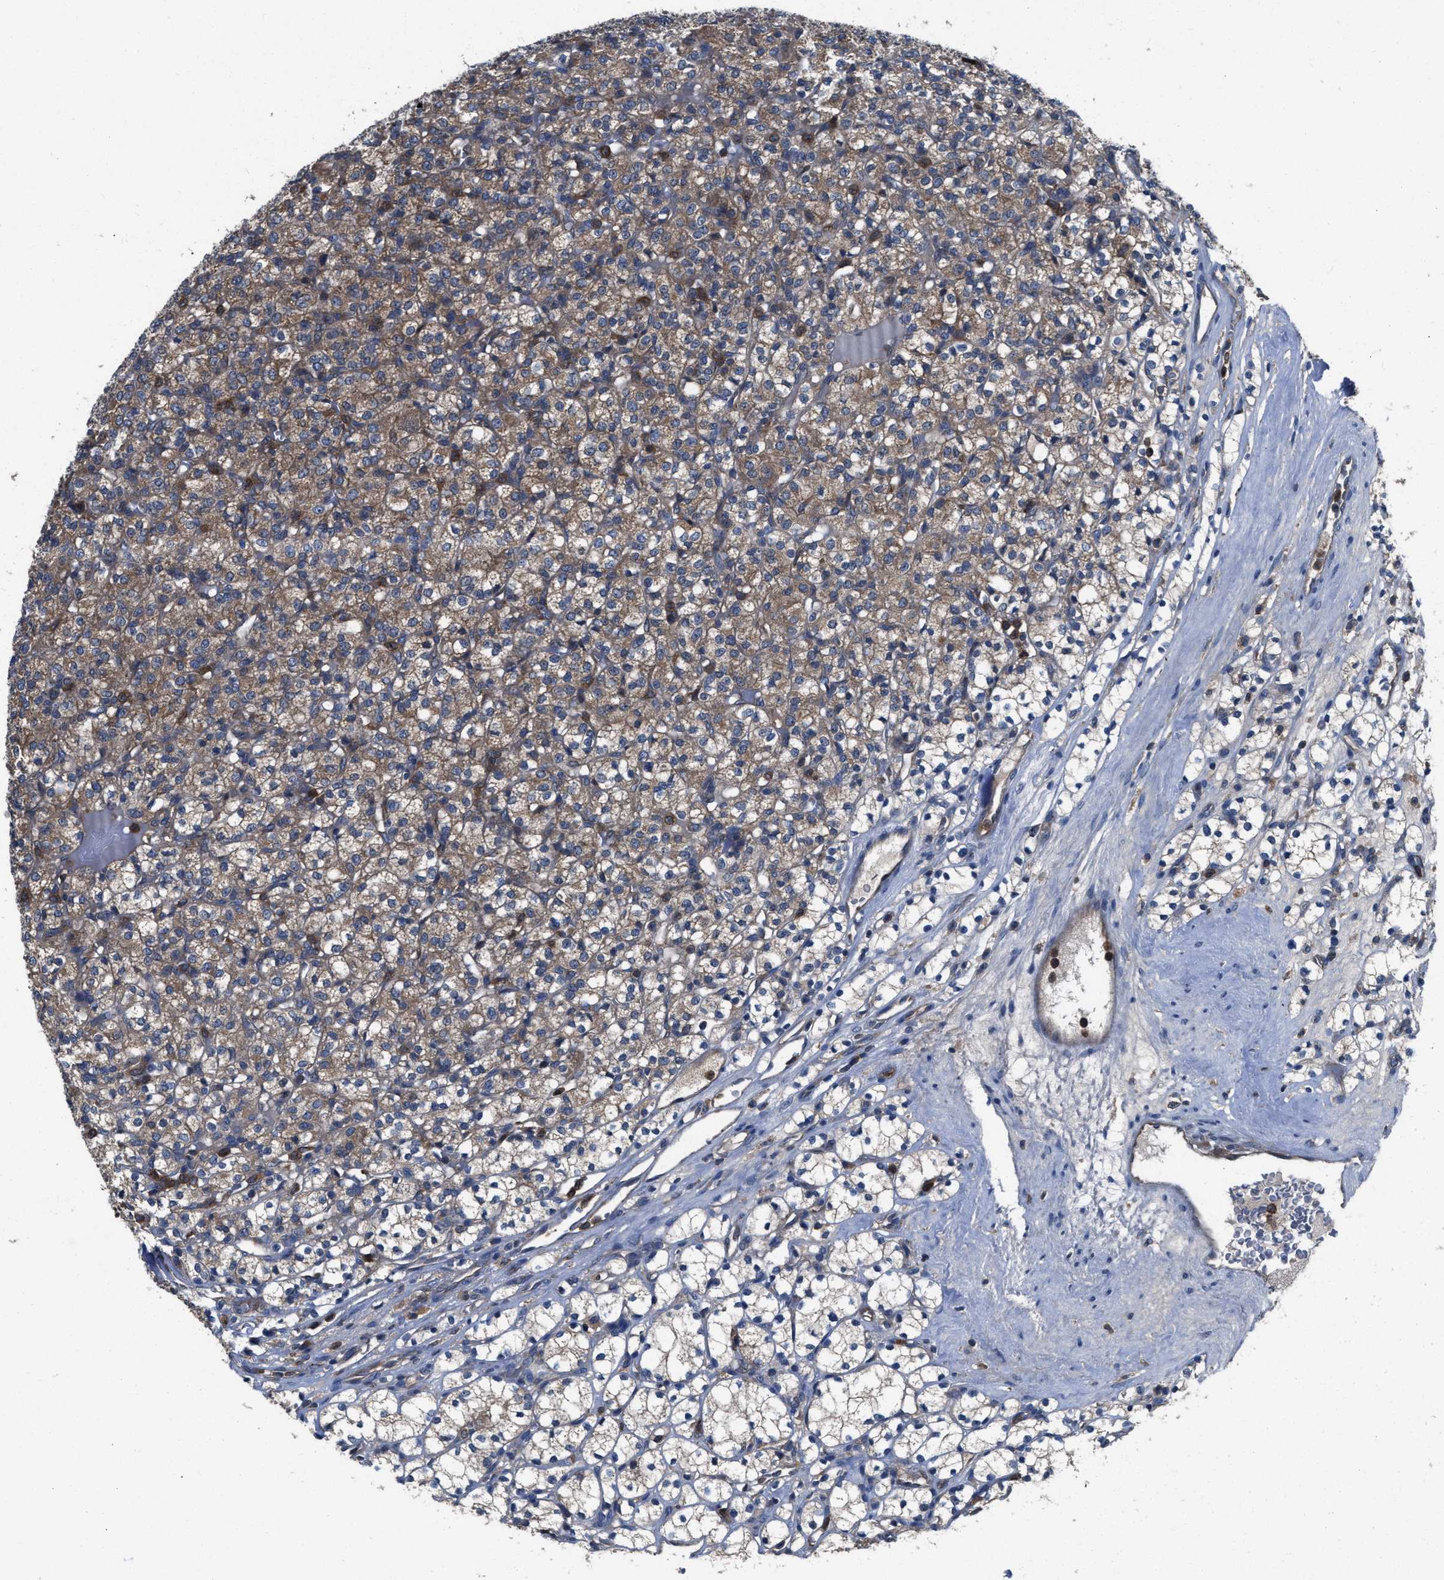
{"staining": {"intensity": "moderate", "quantity": ">75%", "location": "cytoplasmic/membranous"}, "tissue": "renal cancer", "cell_type": "Tumor cells", "image_type": "cancer", "snomed": [{"axis": "morphology", "description": "Adenocarcinoma, NOS"}, {"axis": "topography", "description": "Kidney"}], "caption": "A brown stain labels moderate cytoplasmic/membranous positivity of a protein in human renal cancer (adenocarcinoma) tumor cells.", "gene": "USP25", "patient": {"sex": "male", "age": 77}}